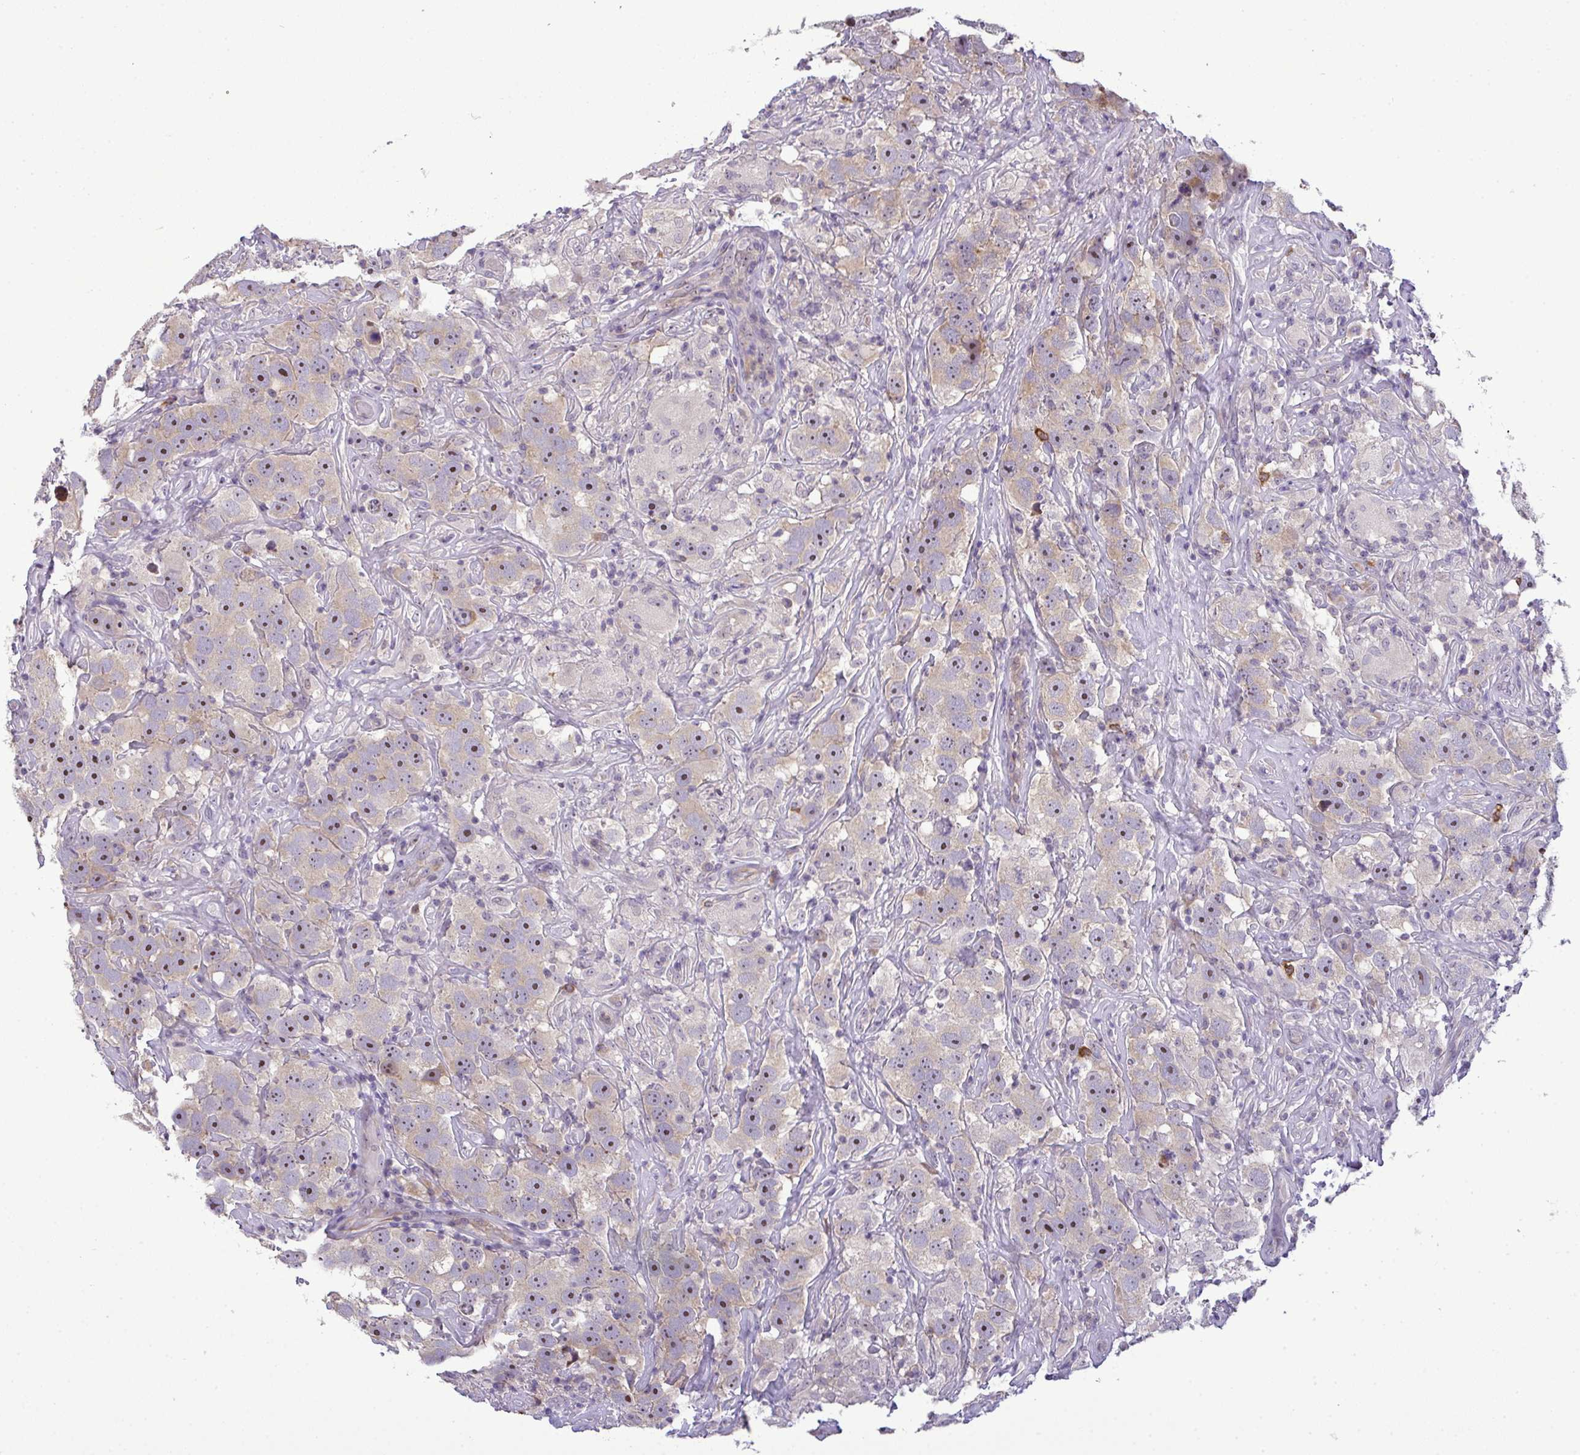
{"staining": {"intensity": "moderate", "quantity": "25%-75%", "location": "nuclear"}, "tissue": "testis cancer", "cell_type": "Tumor cells", "image_type": "cancer", "snomed": [{"axis": "morphology", "description": "Seminoma, NOS"}, {"axis": "topography", "description": "Testis"}], "caption": "Immunohistochemistry (IHC) (DAB) staining of testis seminoma demonstrates moderate nuclear protein expression in about 25%-75% of tumor cells.", "gene": "NT5C1A", "patient": {"sex": "male", "age": 49}}